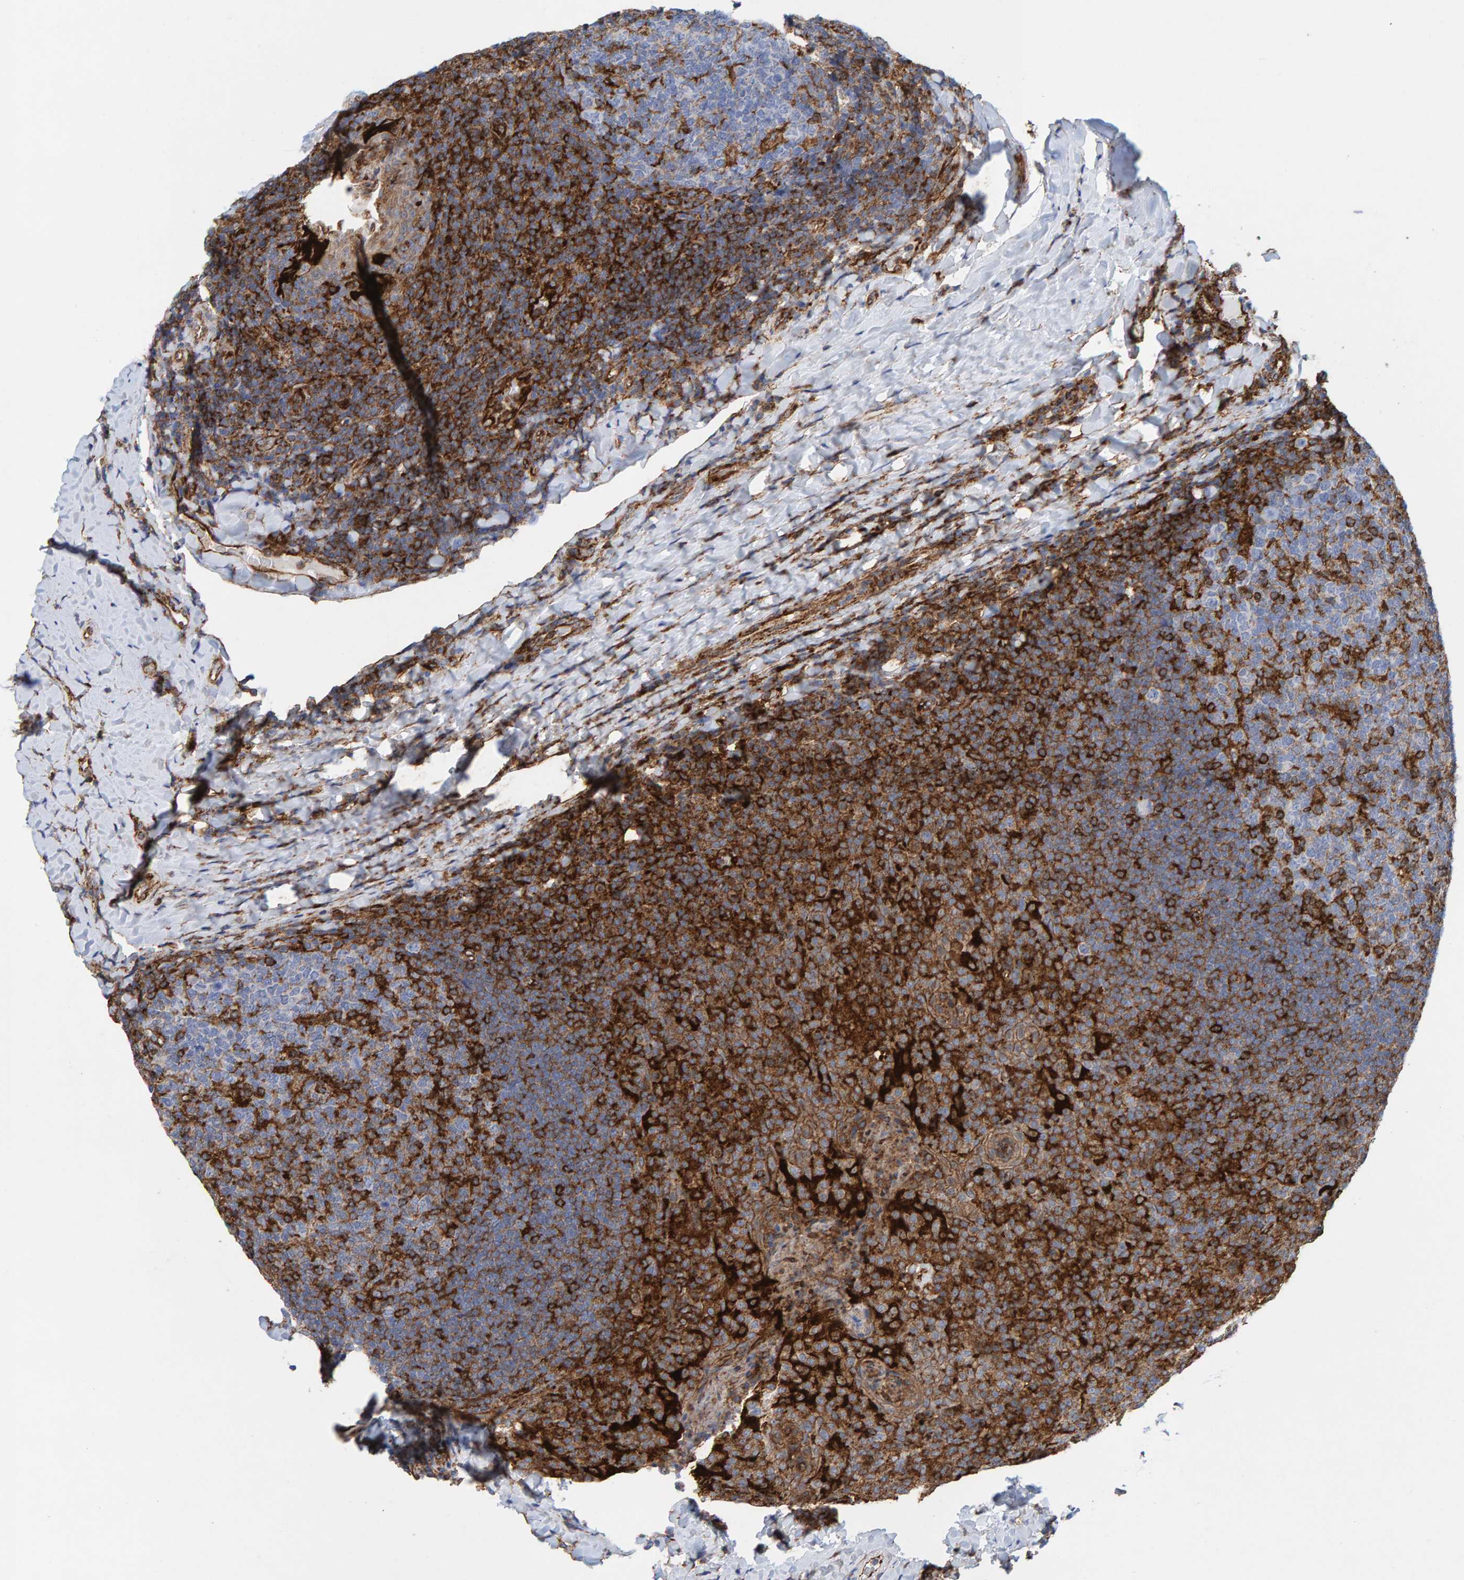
{"staining": {"intensity": "strong", "quantity": "<25%", "location": "cytoplasmic/membranous"}, "tissue": "tonsil", "cell_type": "Germinal center cells", "image_type": "normal", "snomed": [{"axis": "morphology", "description": "Normal tissue, NOS"}, {"axis": "topography", "description": "Tonsil"}], "caption": "The histopathology image reveals immunohistochemical staining of normal tonsil. There is strong cytoplasmic/membranous staining is identified in approximately <25% of germinal center cells.", "gene": "MVP", "patient": {"sex": "male", "age": 17}}